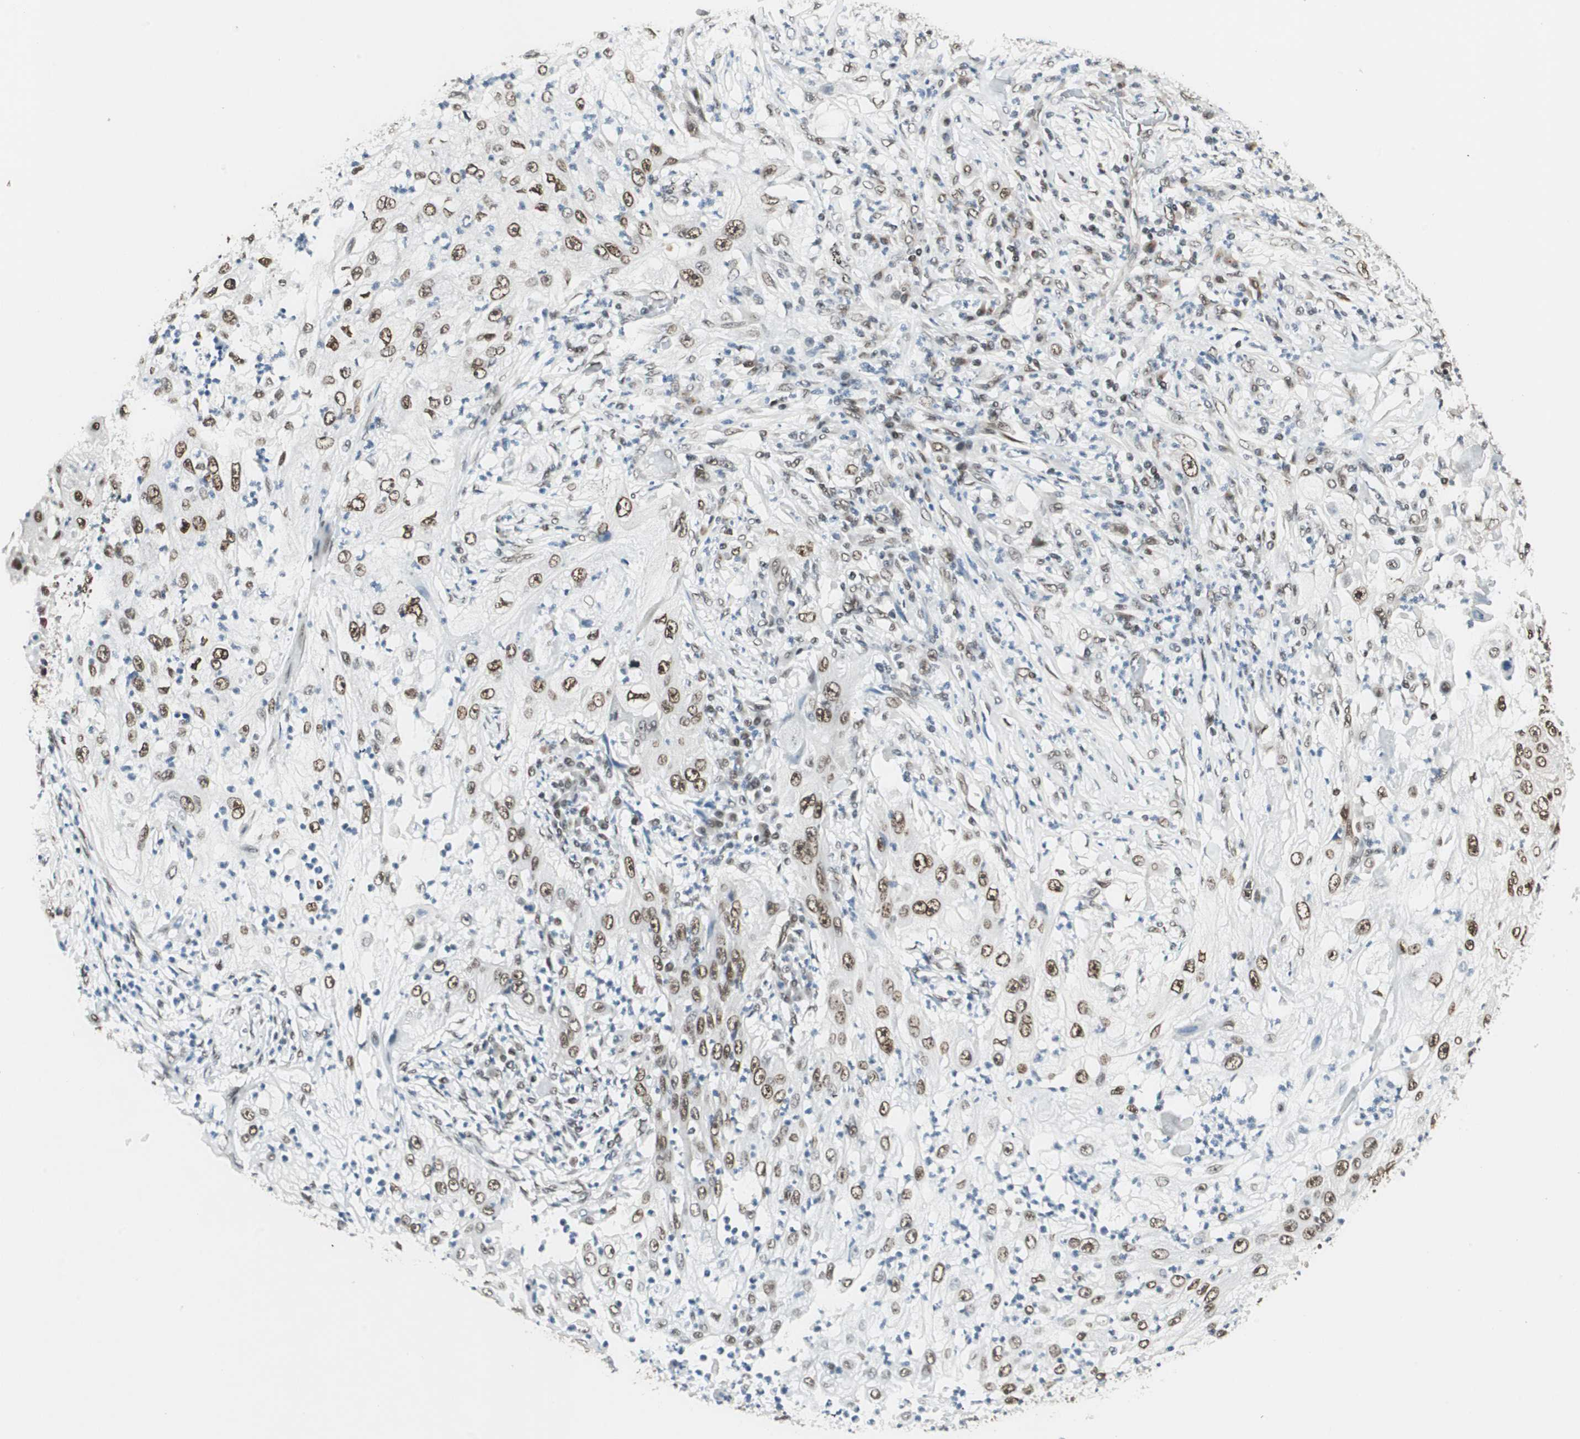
{"staining": {"intensity": "moderate", "quantity": ">75%", "location": "nuclear"}, "tissue": "lung cancer", "cell_type": "Tumor cells", "image_type": "cancer", "snomed": [{"axis": "morphology", "description": "Inflammation, NOS"}, {"axis": "morphology", "description": "Squamous cell carcinoma, NOS"}, {"axis": "topography", "description": "Lymph node"}, {"axis": "topography", "description": "Soft tissue"}, {"axis": "topography", "description": "Lung"}], "caption": "IHC of human lung cancer (squamous cell carcinoma) displays medium levels of moderate nuclear positivity in about >75% of tumor cells.", "gene": "ZBTB17", "patient": {"sex": "male", "age": 66}}